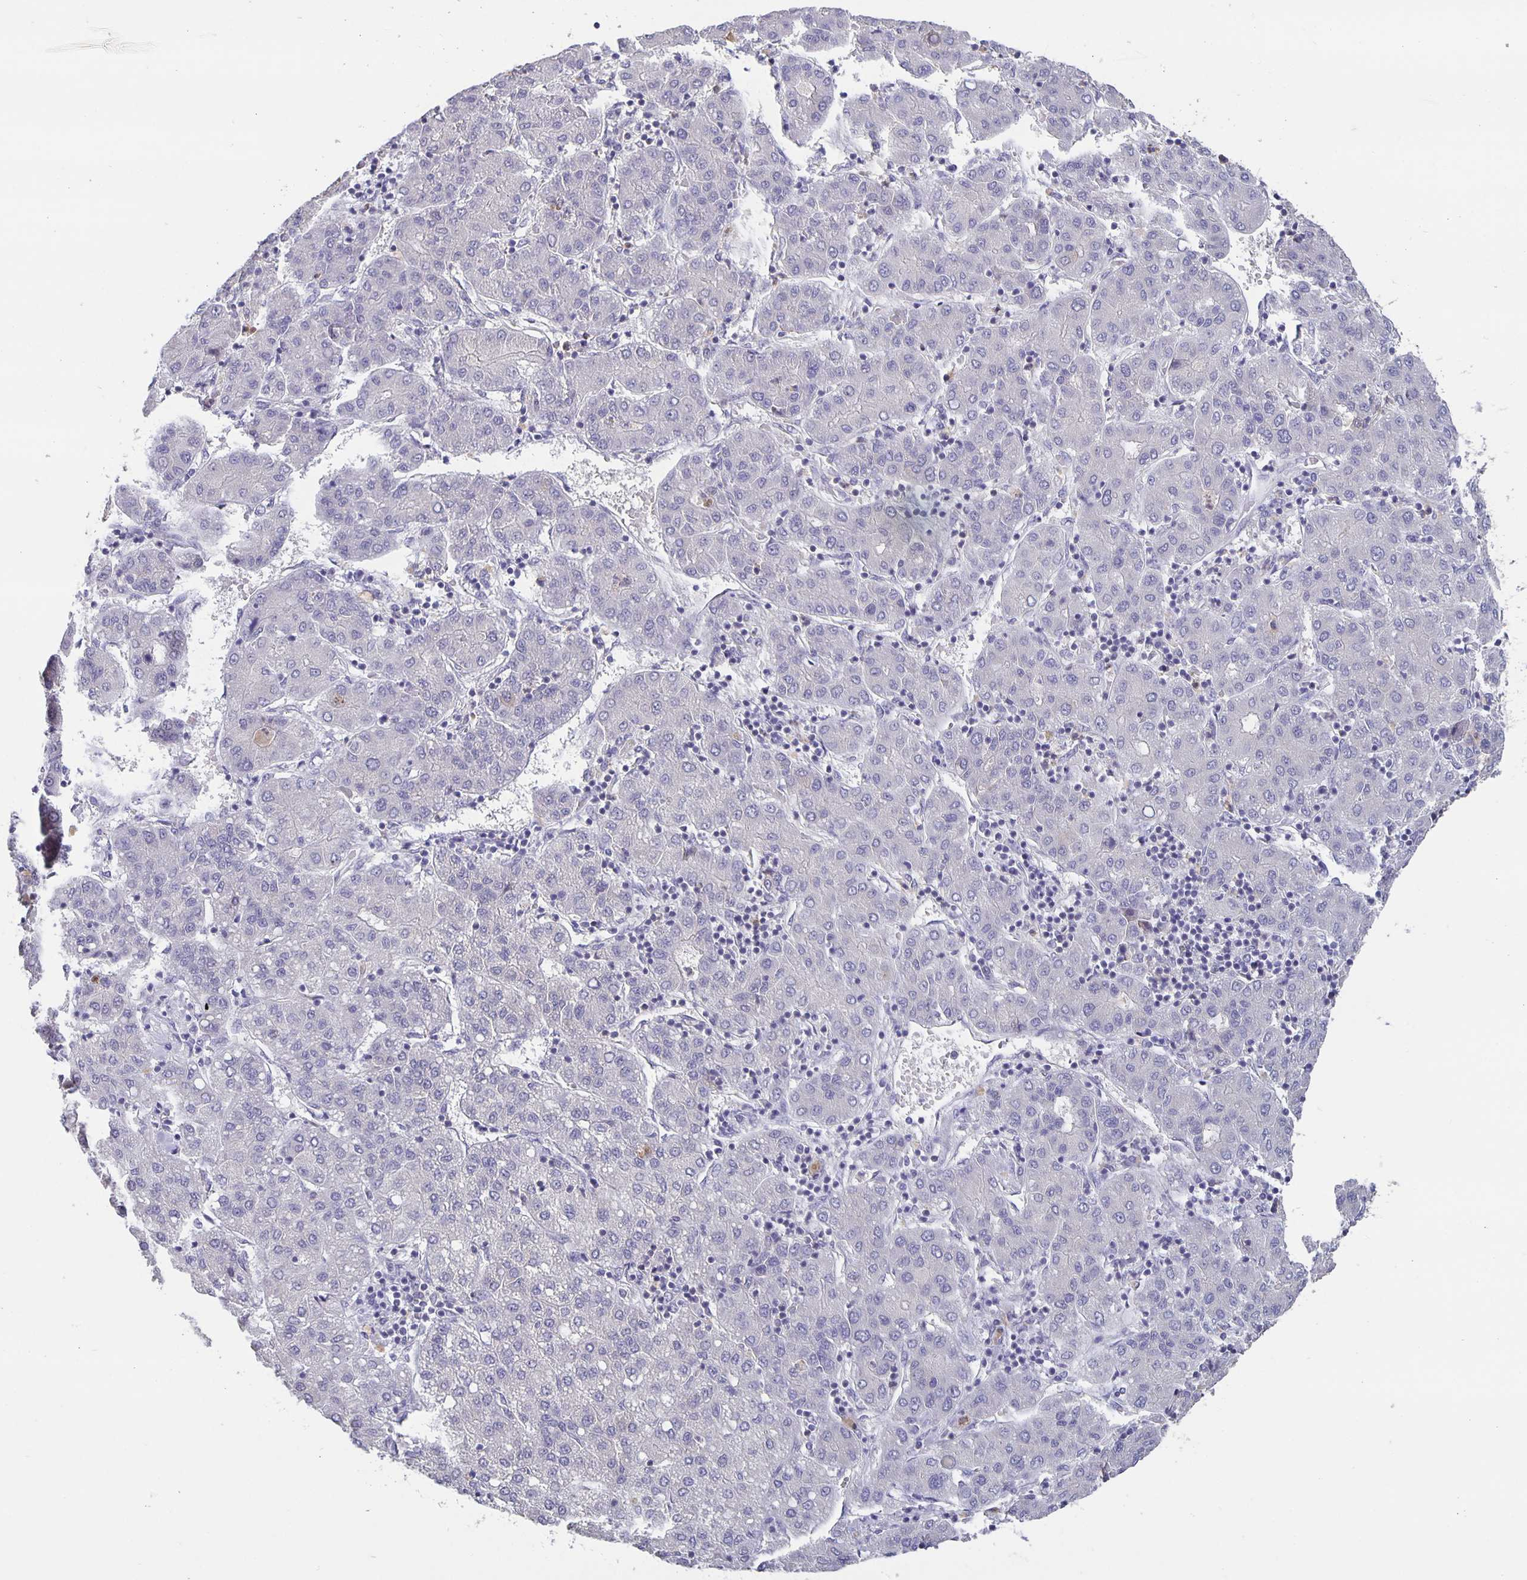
{"staining": {"intensity": "negative", "quantity": "none", "location": "none"}, "tissue": "liver cancer", "cell_type": "Tumor cells", "image_type": "cancer", "snomed": [{"axis": "morphology", "description": "Carcinoma, Hepatocellular, NOS"}, {"axis": "topography", "description": "Liver"}], "caption": "This is an immunohistochemistry micrograph of hepatocellular carcinoma (liver). There is no positivity in tumor cells.", "gene": "GDF15", "patient": {"sex": "male", "age": 65}}